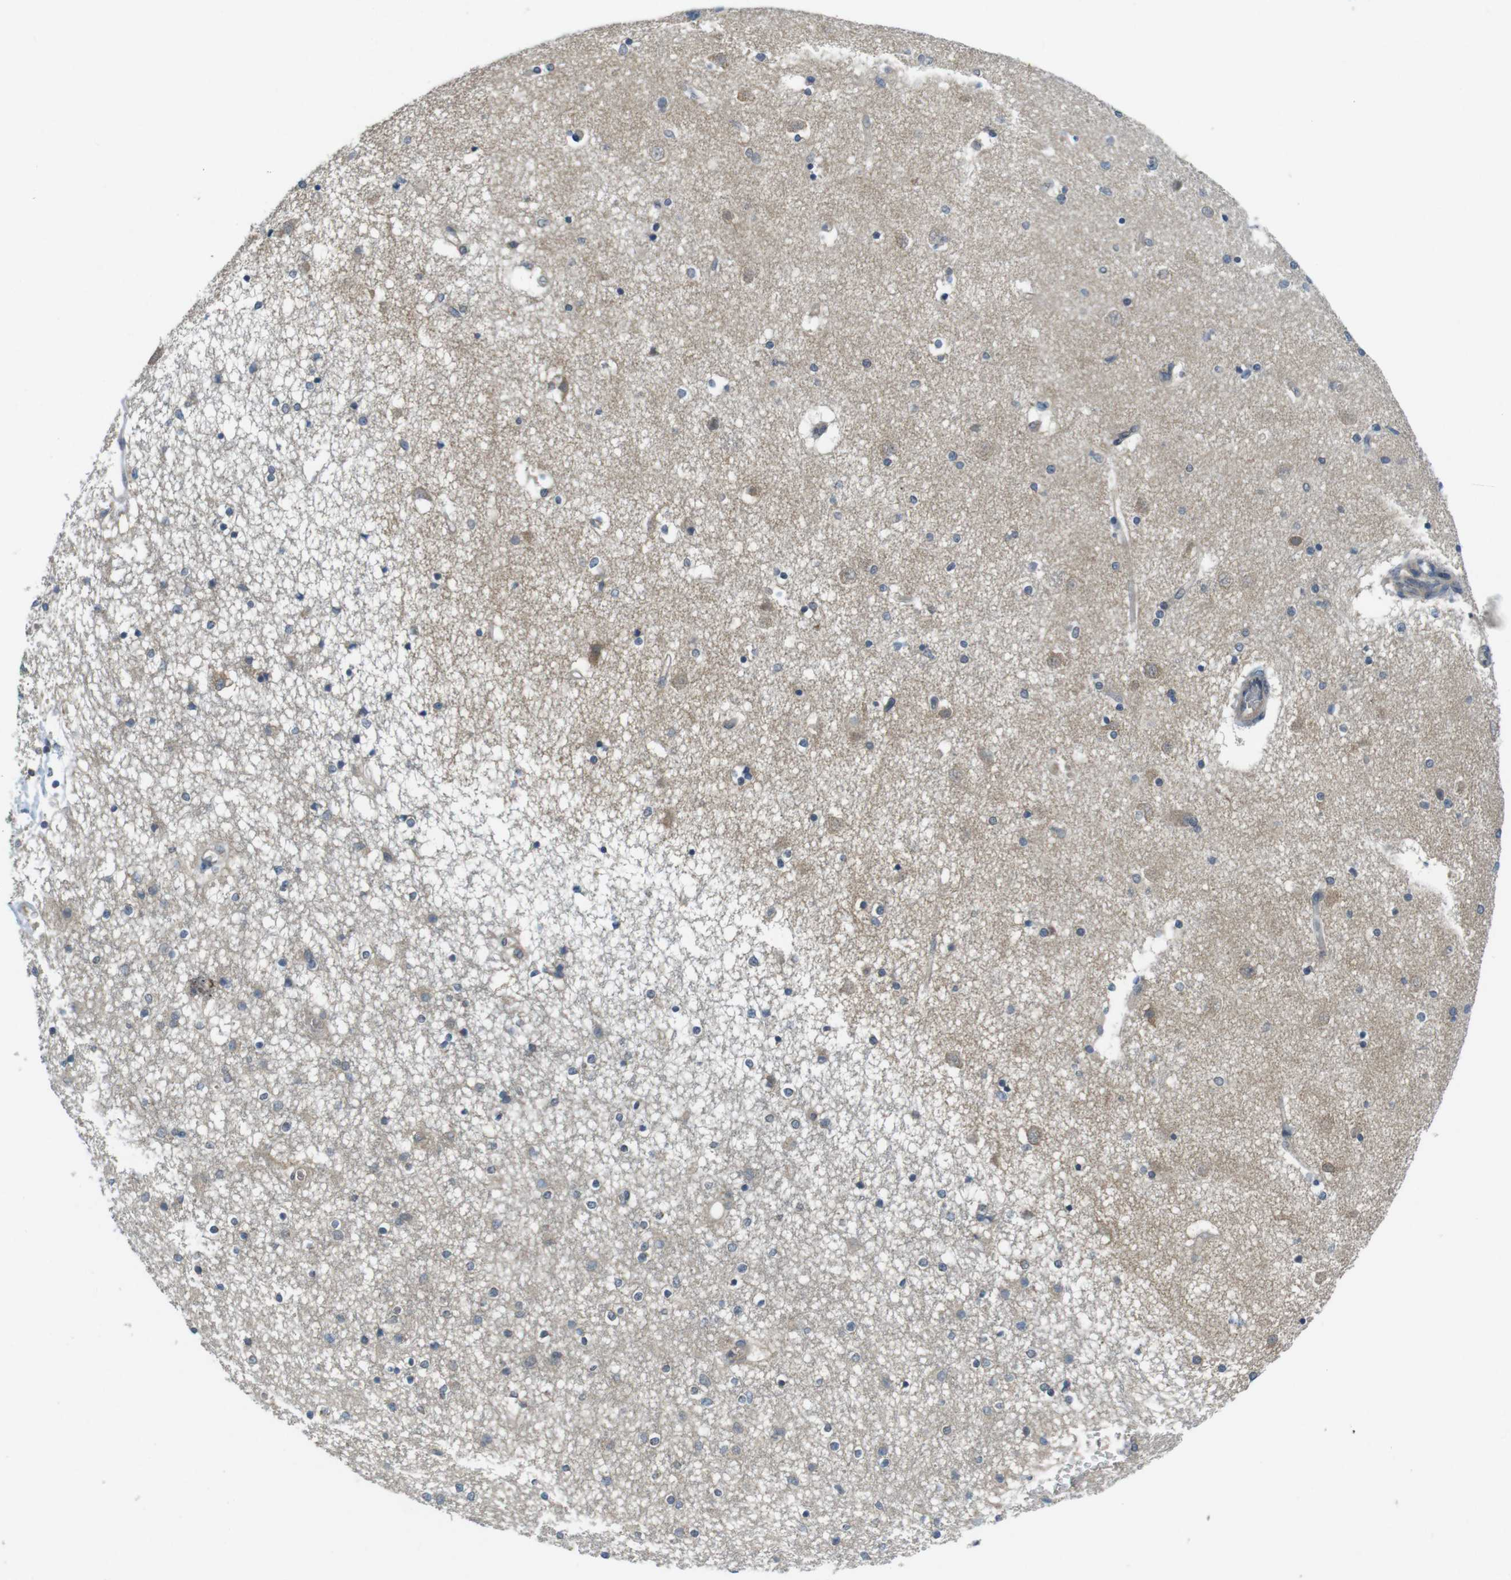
{"staining": {"intensity": "weak", "quantity": "<25%", "location": "cytoplasmic/membranous"}, "tissue": "caudate", "cell_type": "Glial cells", "image_type": "normal", "snomed": [{"axis": "morphology", "description": "Normal tissue, NOS"}, {"axis": "topography", "description": "Lateral ventricle wall"}], "caption": "Immunohistochemistry of benign human caudate displays no staining in glial cells.", "gene": "SUGT1", "patient": {"sex": "female", "age": 54}}